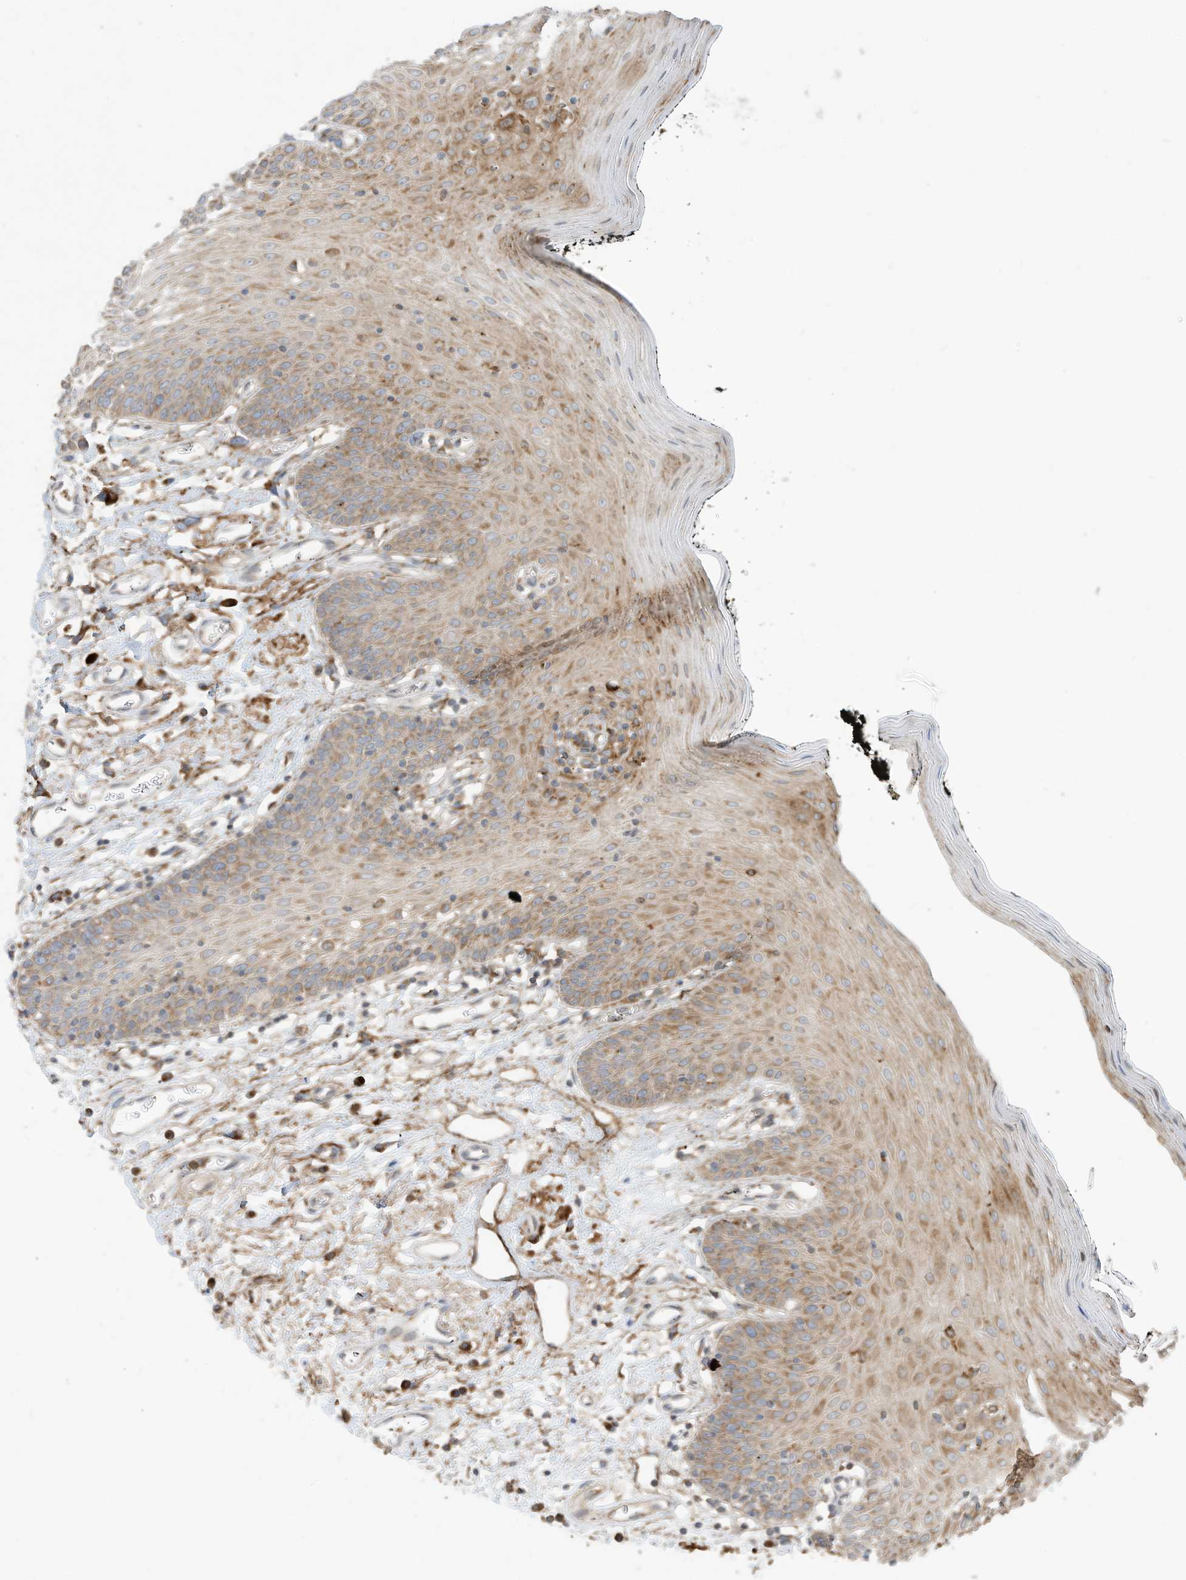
{"staining": {"intensity": "moderate", "quantity": ">75%", "location": "cytoplasmic/membranous"}, "tissue": "oral mucosa", "cell_type": "Squamous epithelial cells", "image_type": "normal", "snomed": [{"axis": "morphology", "description": "Normal tissue, NOS"}, {"axis": "topography", "description": "Oral tissue"}], "caption": "Immunohistochemical staining of normal oral mucosa displays >75% levels of moderate cytoplasmic/membranous protein positivity in approximately >75% of squamous epithelial cells.", "gene": "TRNAU1AP", "patient": {"sex": "male", "age": 74}}